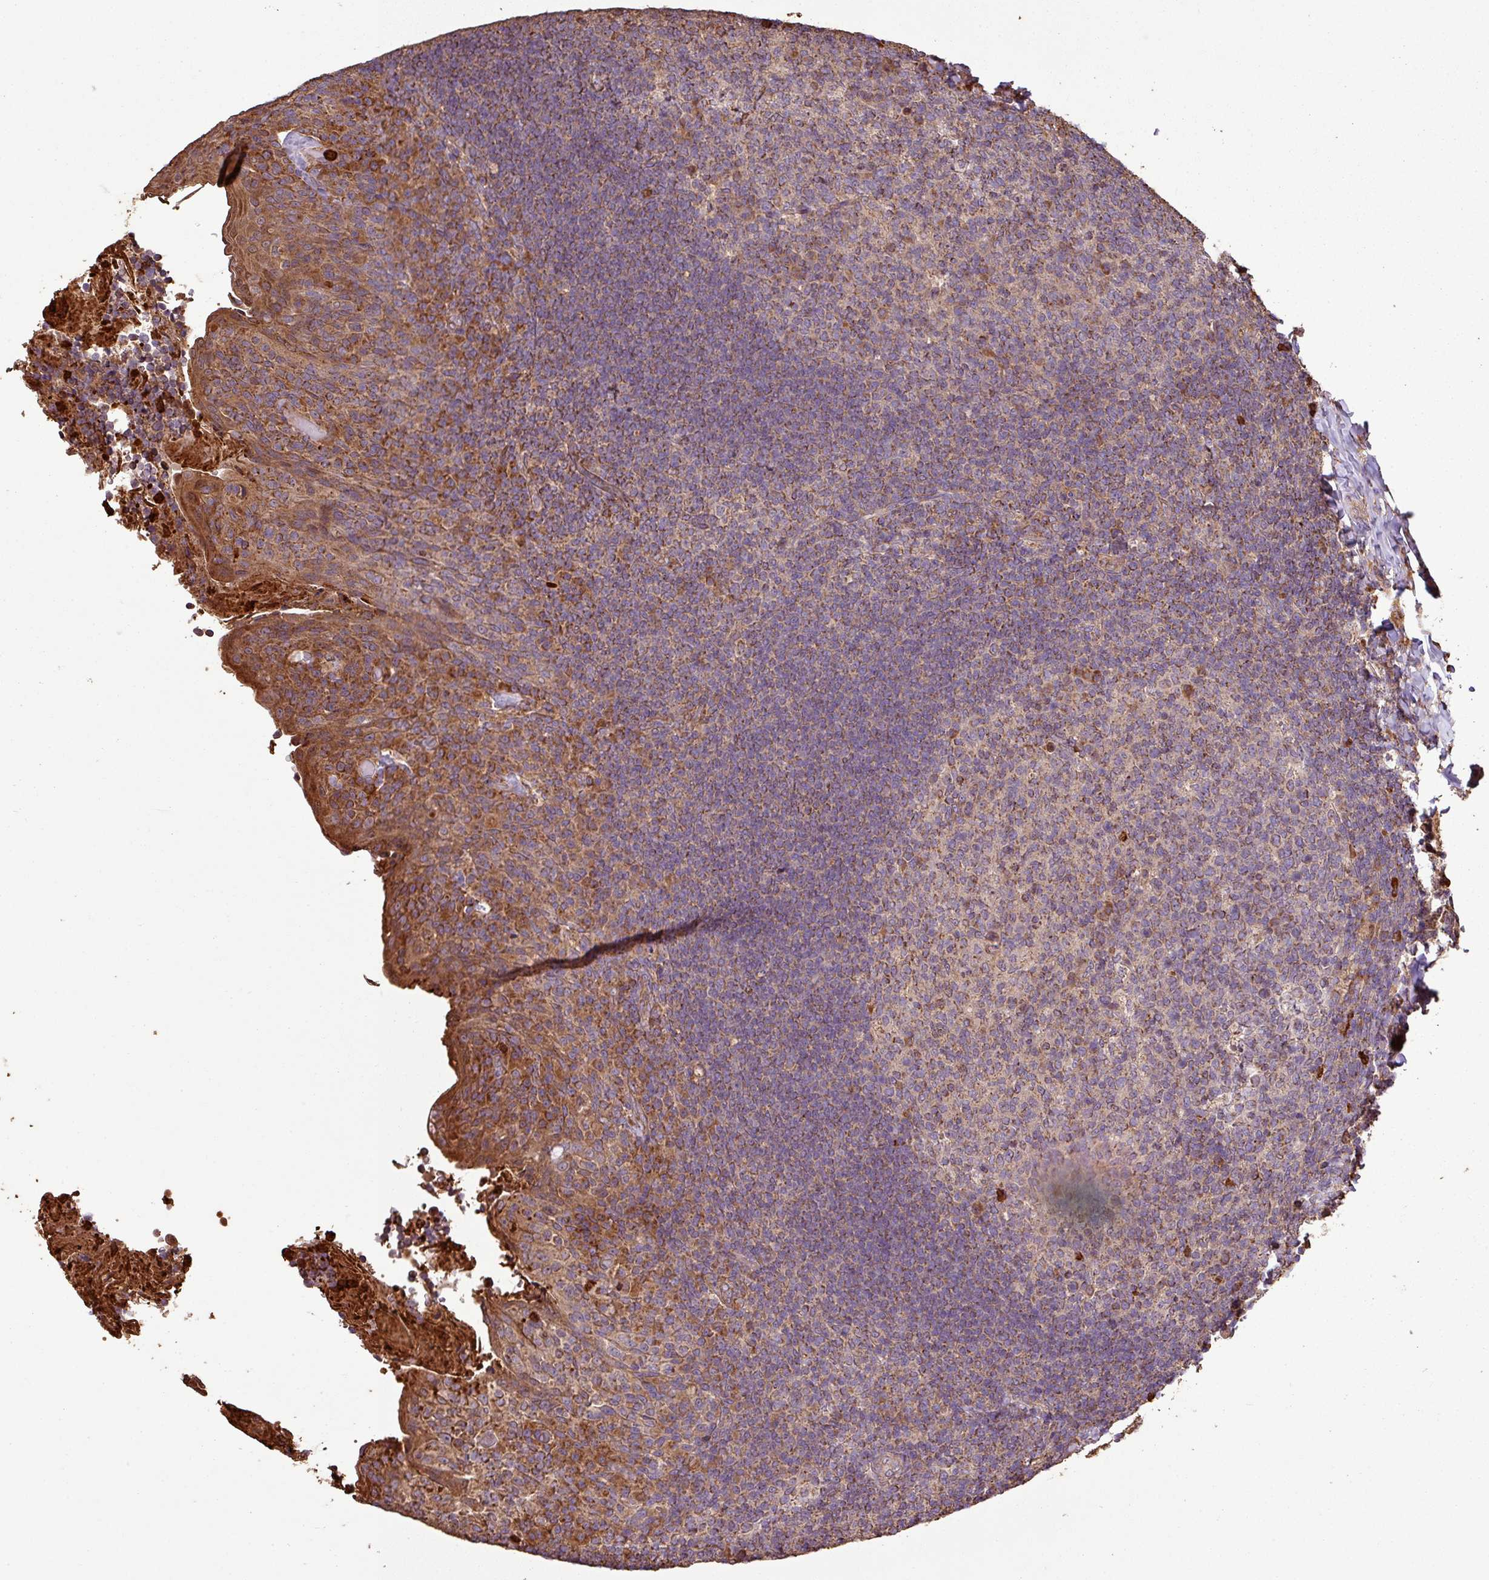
{"staining": {"intensity": "moderate", "quantity": "25%-75%", "location": "cytoplasmic/membranous"}, "tissue": "tonsil", "cell_type": "Germinal center cells", "image_type": "normal", "snomed": [{"axis": "morphology", "description": "Normal tissue, NOS"}, {"axis": "topography", "description": "Tonsil"}], "caption": "Protein analysis of benign tonsil reveals moderate cytoplasmic/membranous expression in approximately 25%-75% of germinal center cells. (IHC, brightfield microscopy, high magnification).", "gene": "PLEKHM1", "patient": {"sex": "female", "age": 10}}